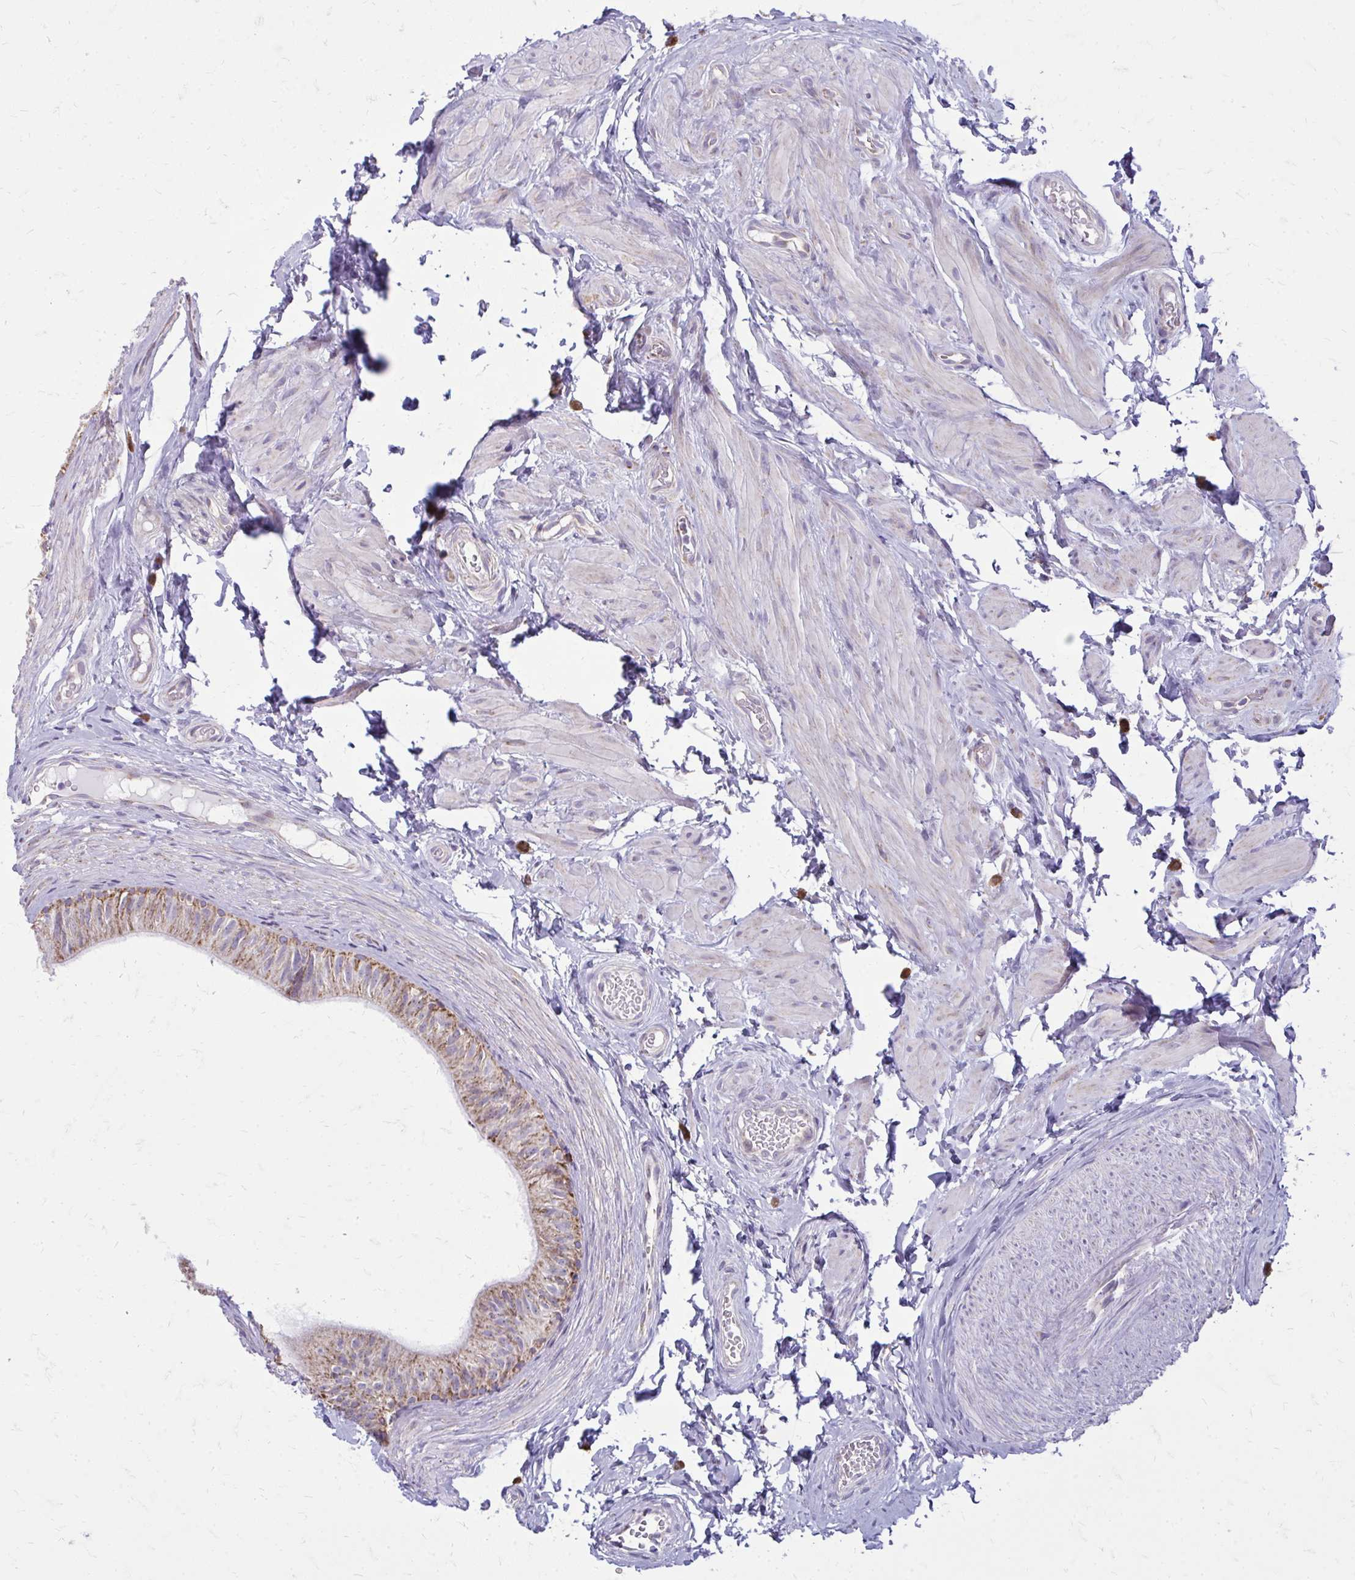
{"staining": {"intensity": "moderate", "quantity": ">75%", "location": "cytoplasmic/membranous"}, "tissue": "epididymis", "cell_type": "Glandular cells", "image_type": "normal", "snomed": [{"axis": "morphology", "description": "Normal tissue, NOS"}, {"axis": "topography", "description": "Epididymis, spermatic cord, NOS"}, {"axis": "topography", "description": "Epididymis"}, {"axis": "topography", "description": "Peripheral nerve tissue"}], "caption": "Epididymis stained for a protein (brown) reveals moderate cytoplasmic/membranous positive positivity in about >75% of glandular cells.", "gene": "IFIT1", "patient": {"sex": "male", "age": 29}}